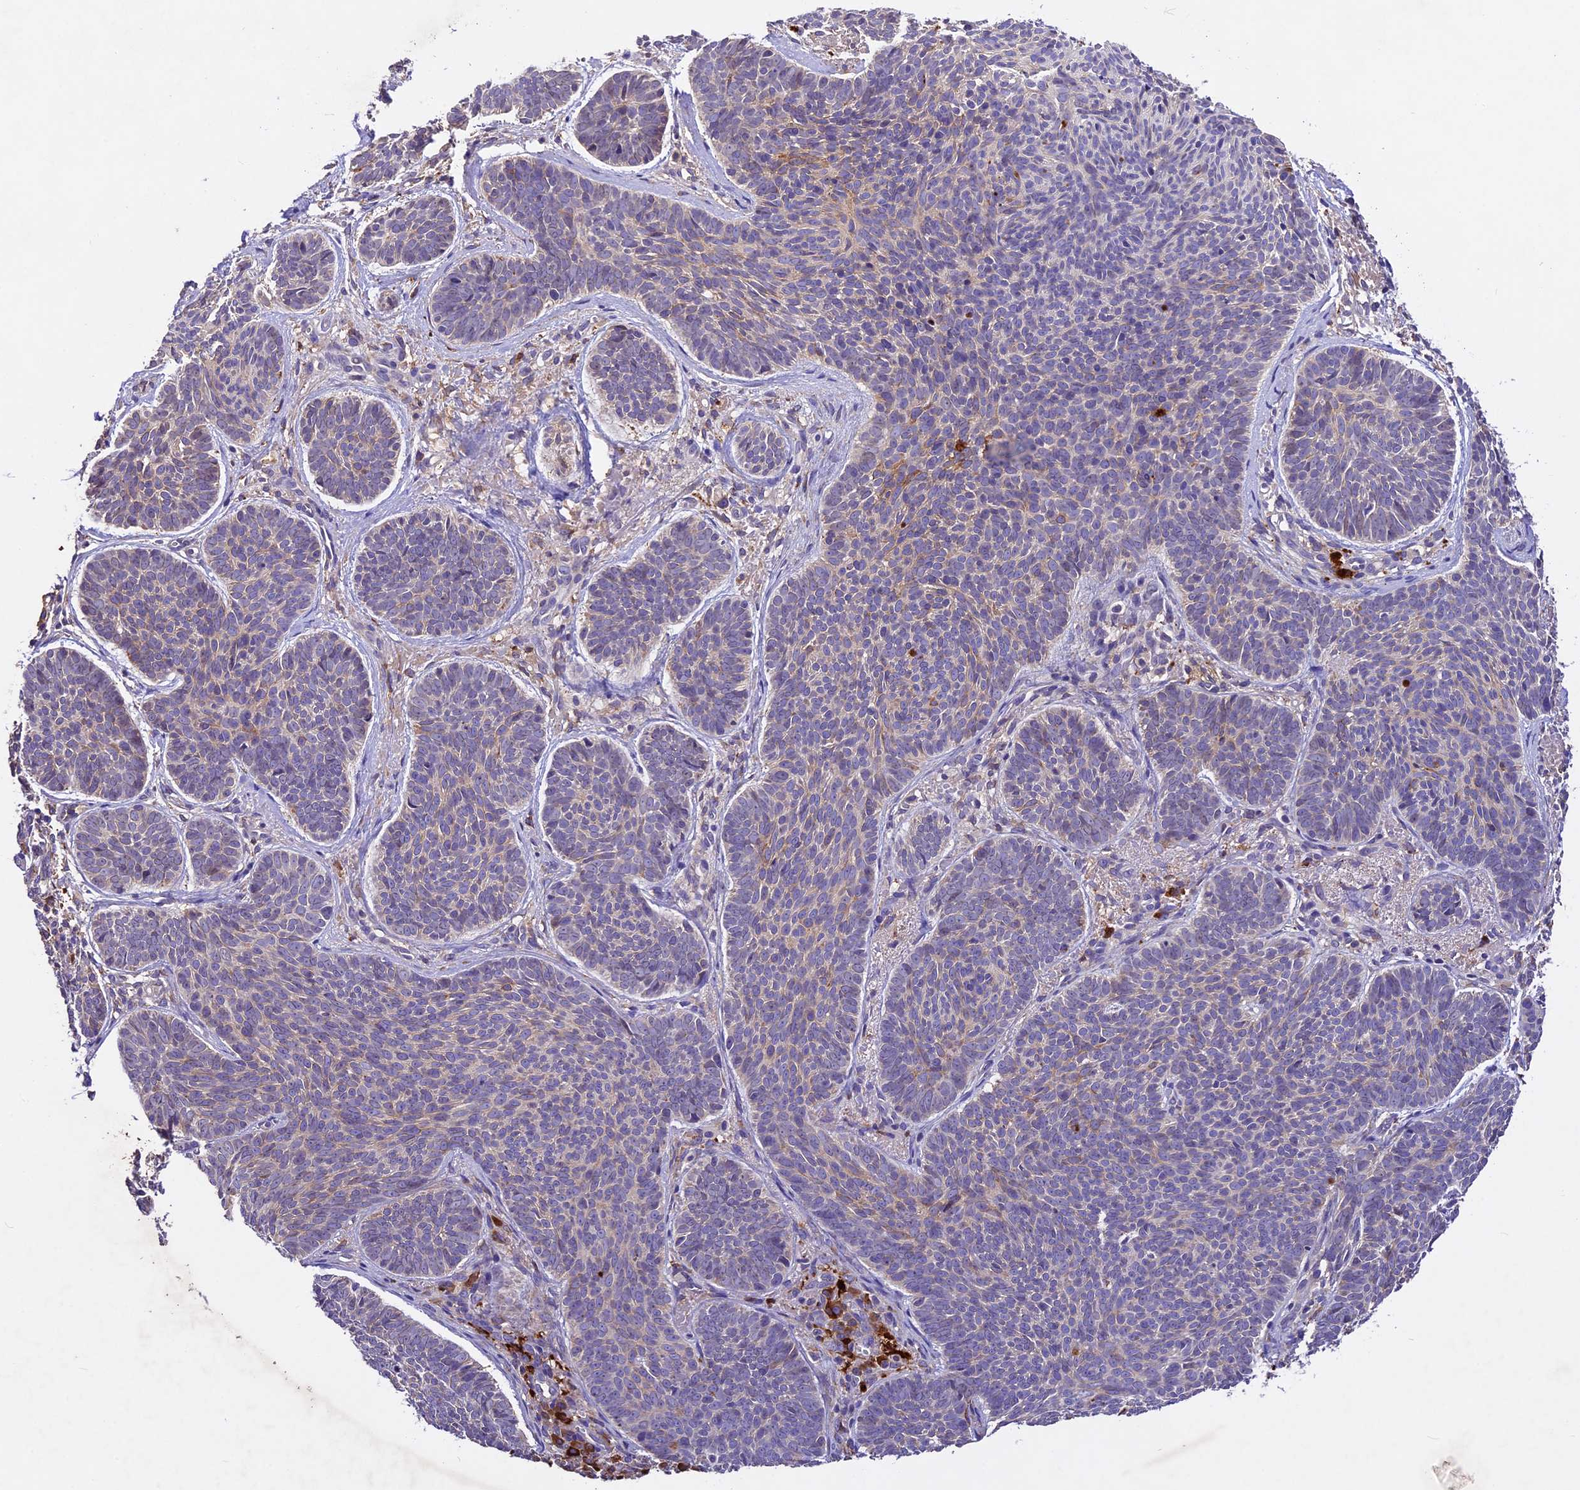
{"staining": {"intensity": "negative", "quantity": "none", "location": "none"}, "tissue": "skin cancer", "cell_type": "Tumor cells", "image_type": "cancer", "snomed": [{"axis": "morphology", "description": "Basal cell carcinoma"}, {"axis": "topography", "description": "Skin"}], "caption": "Immunohistochemical staining of human skin basal cell carcinoma exhibits no significant positivity in tumor cells.", "gene": "CILP2", "patient": {"sex": "female", "age": 74}}